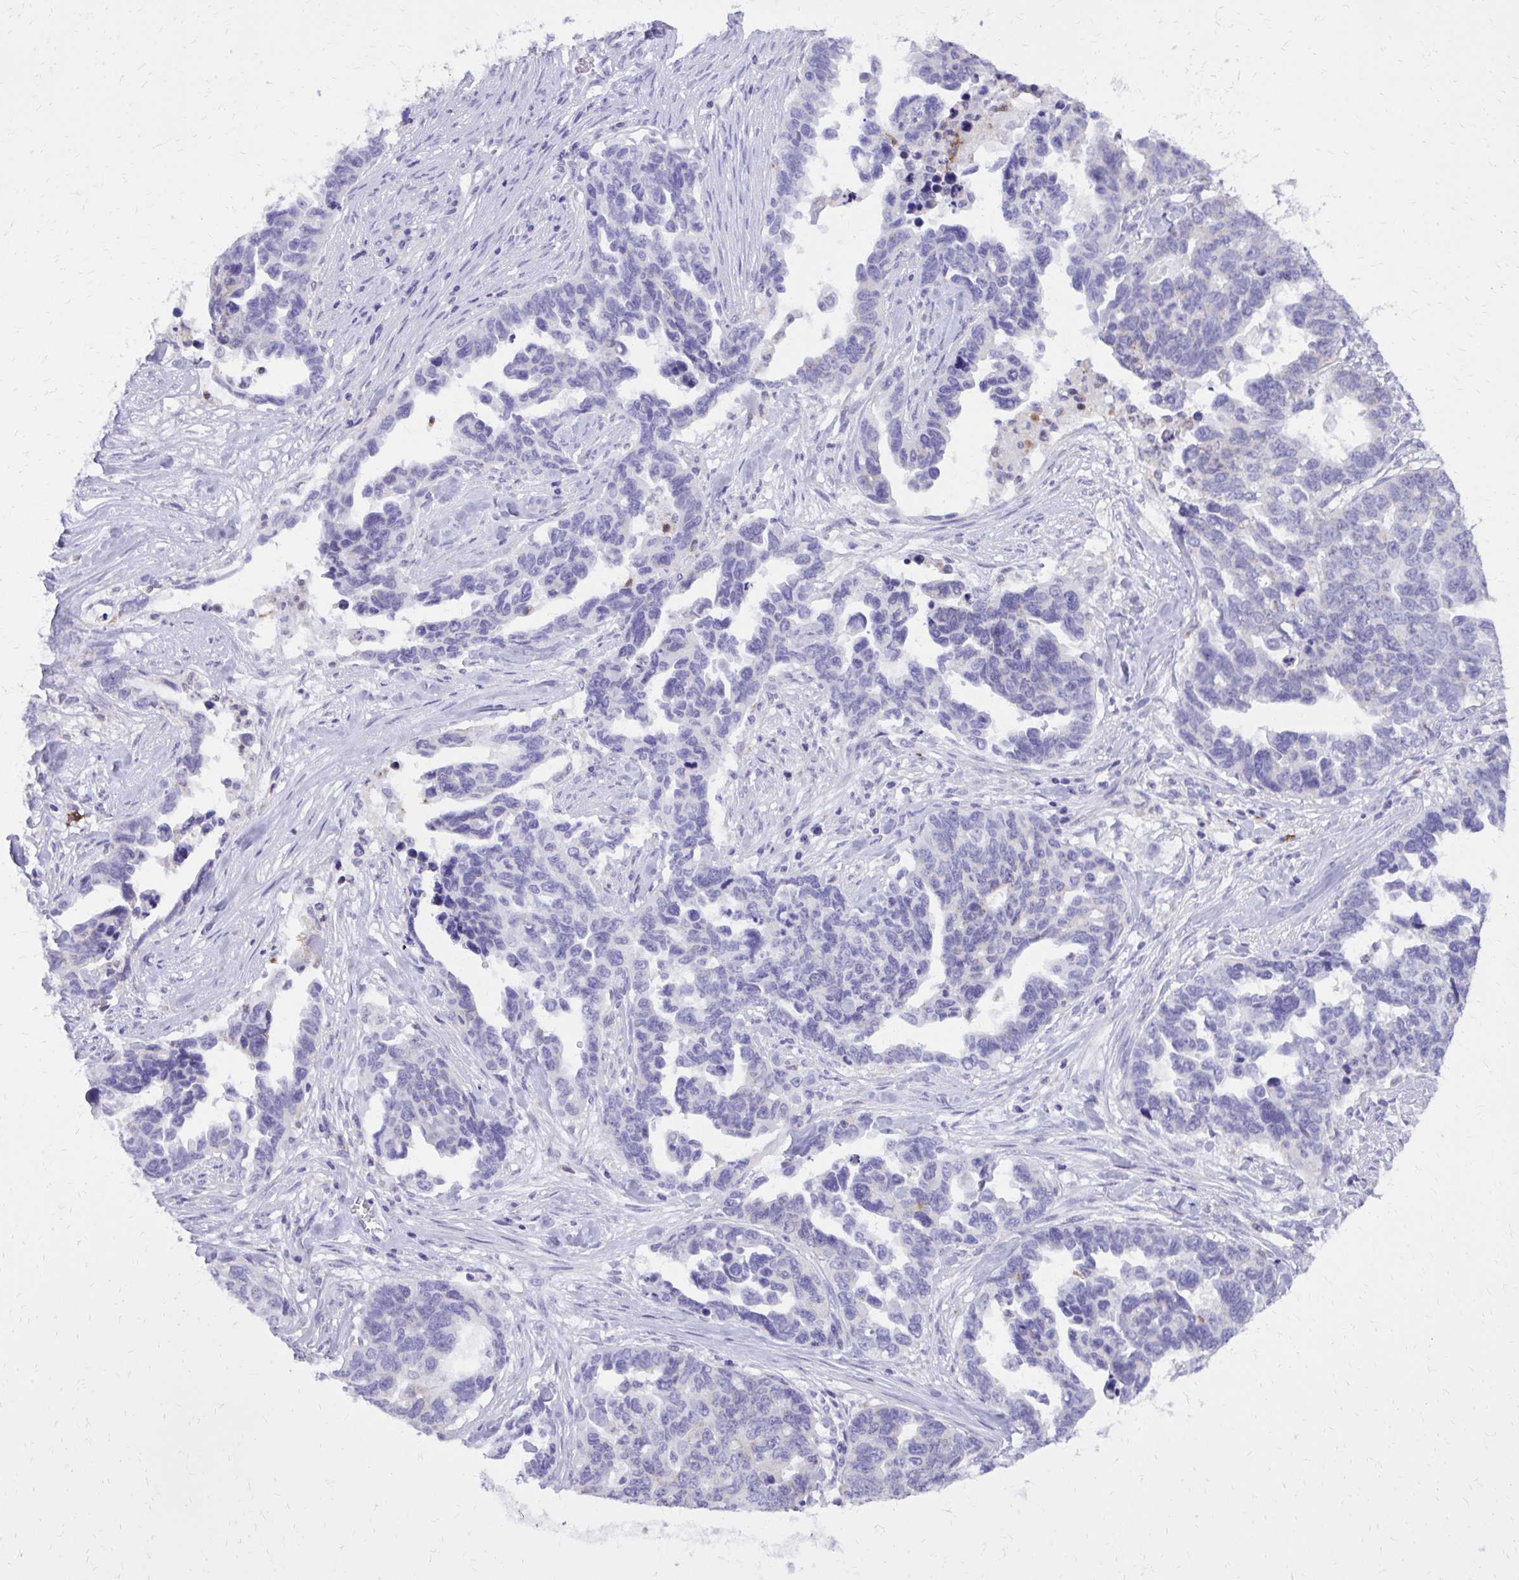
{"staining": {"intensity": "negative", "quantity": "none", "location": "none"}, "tissue": "ovarian cancer", "cell_type": "Tumor cells", "image_type": "cancer", "snomed": [{"axis": "morphology", "description": "Cystadenocarcinoma, serous, NOS"}, {"axis": "topography", "description": "Ovary"}], "caption": "Ovarian serous cystadenocarcinoma was stained to show a protein in brown. There is no significant staining in tumor cells.", "gene": "CAT", "patient": {"sex": "female", "age": 69}}